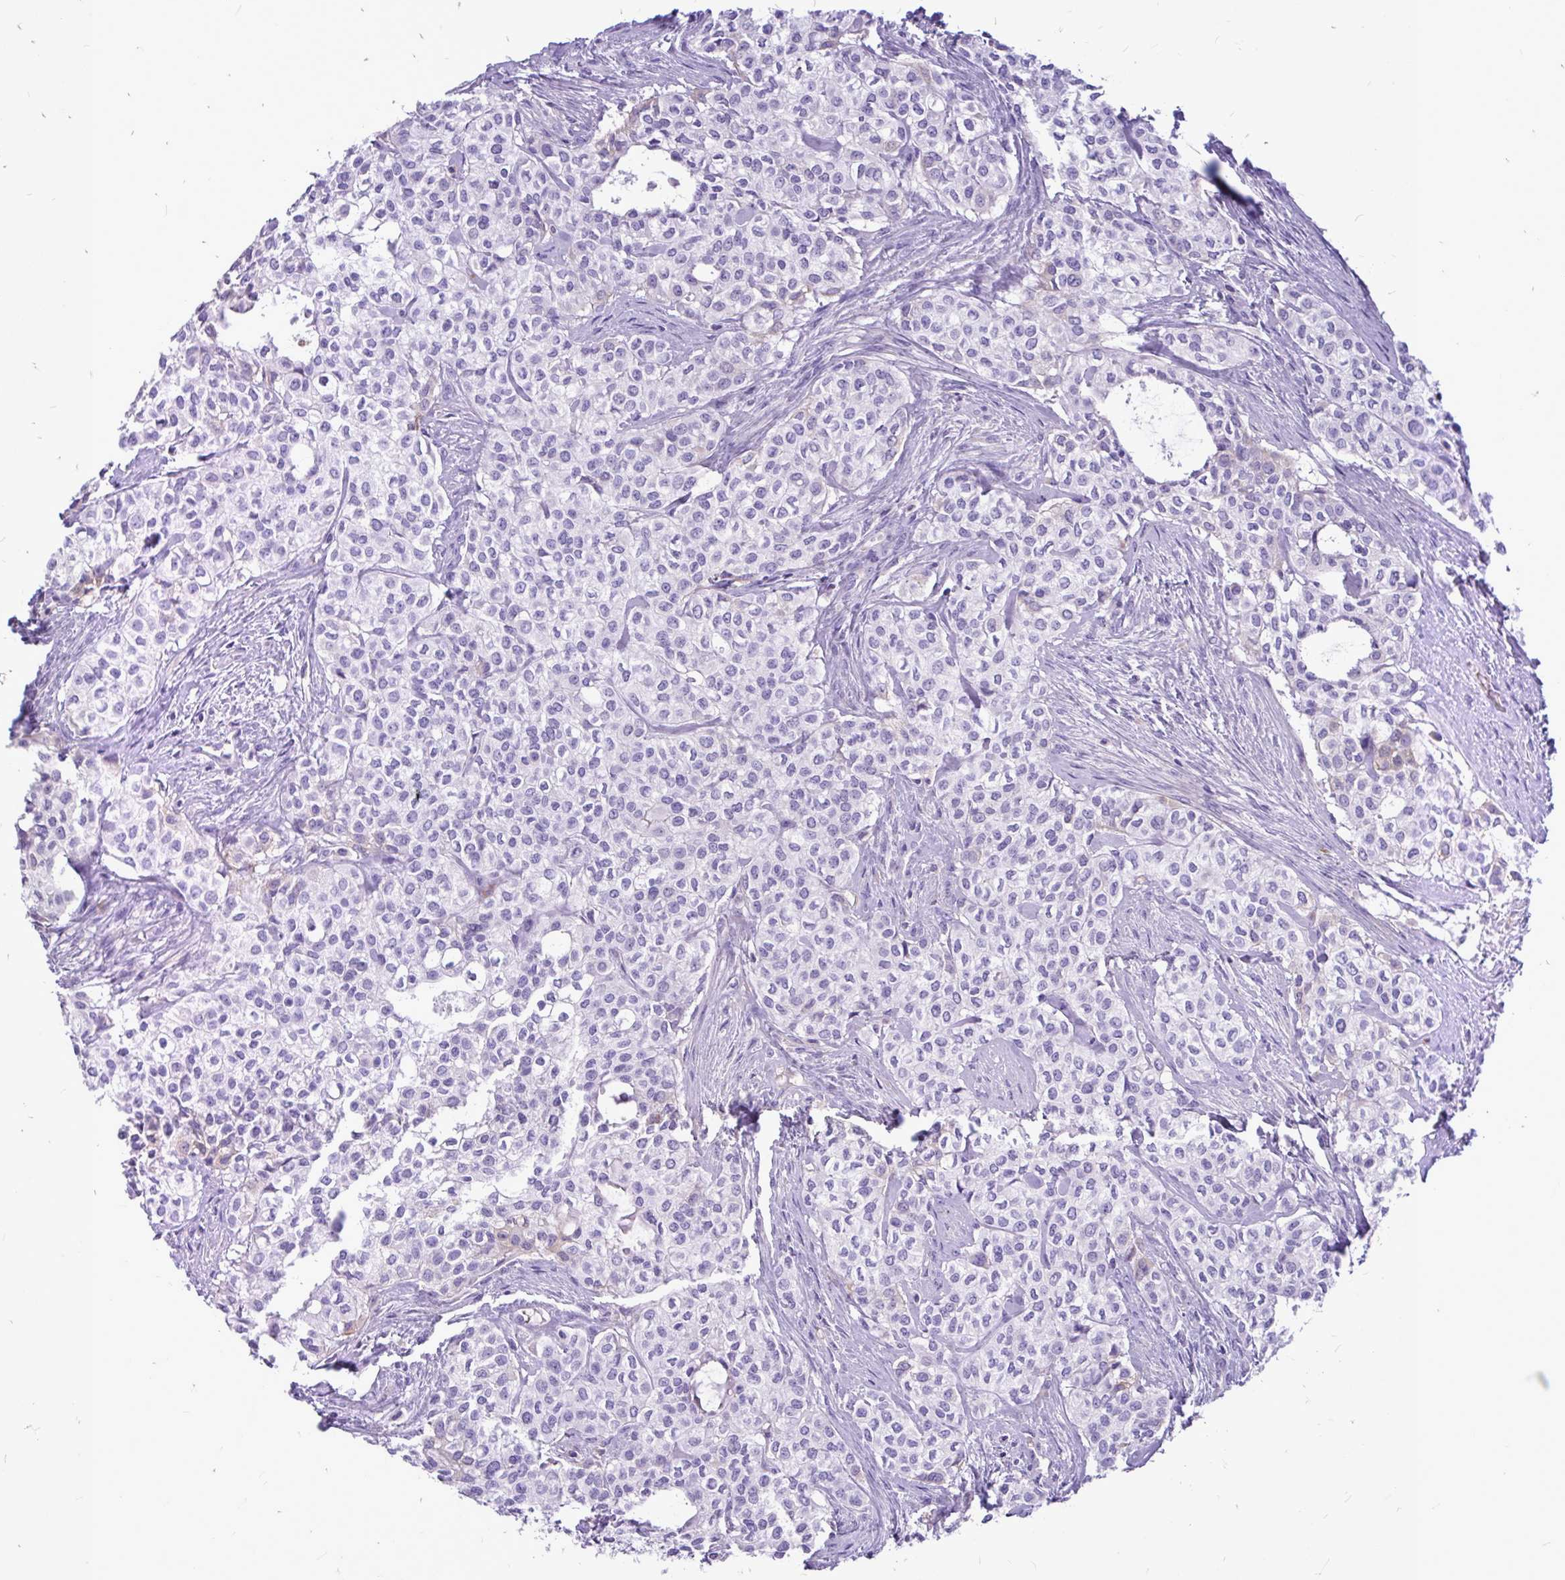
{"staining": {"intensity": "negative", "quantity": "none", "location": "none"}, "tissue": "head and neck cancer", "cell_type": "Tumor cells", "image_type": "cancer", "snomed": [{"axis": "morphology", "description": "Adenocarcinoma, NOS"}, {"axis": "topography", "description": "Head-Neck"}], "caption": "Immunohistochemistry (IHC) micrograph of neoplastic tissue: head and neck adenocarcinoma stained with DAB shows no significant protein positivity in tumor cells.", "gene": "MAP1LC3A", "patient": {"sex": "male", "age": 81}}